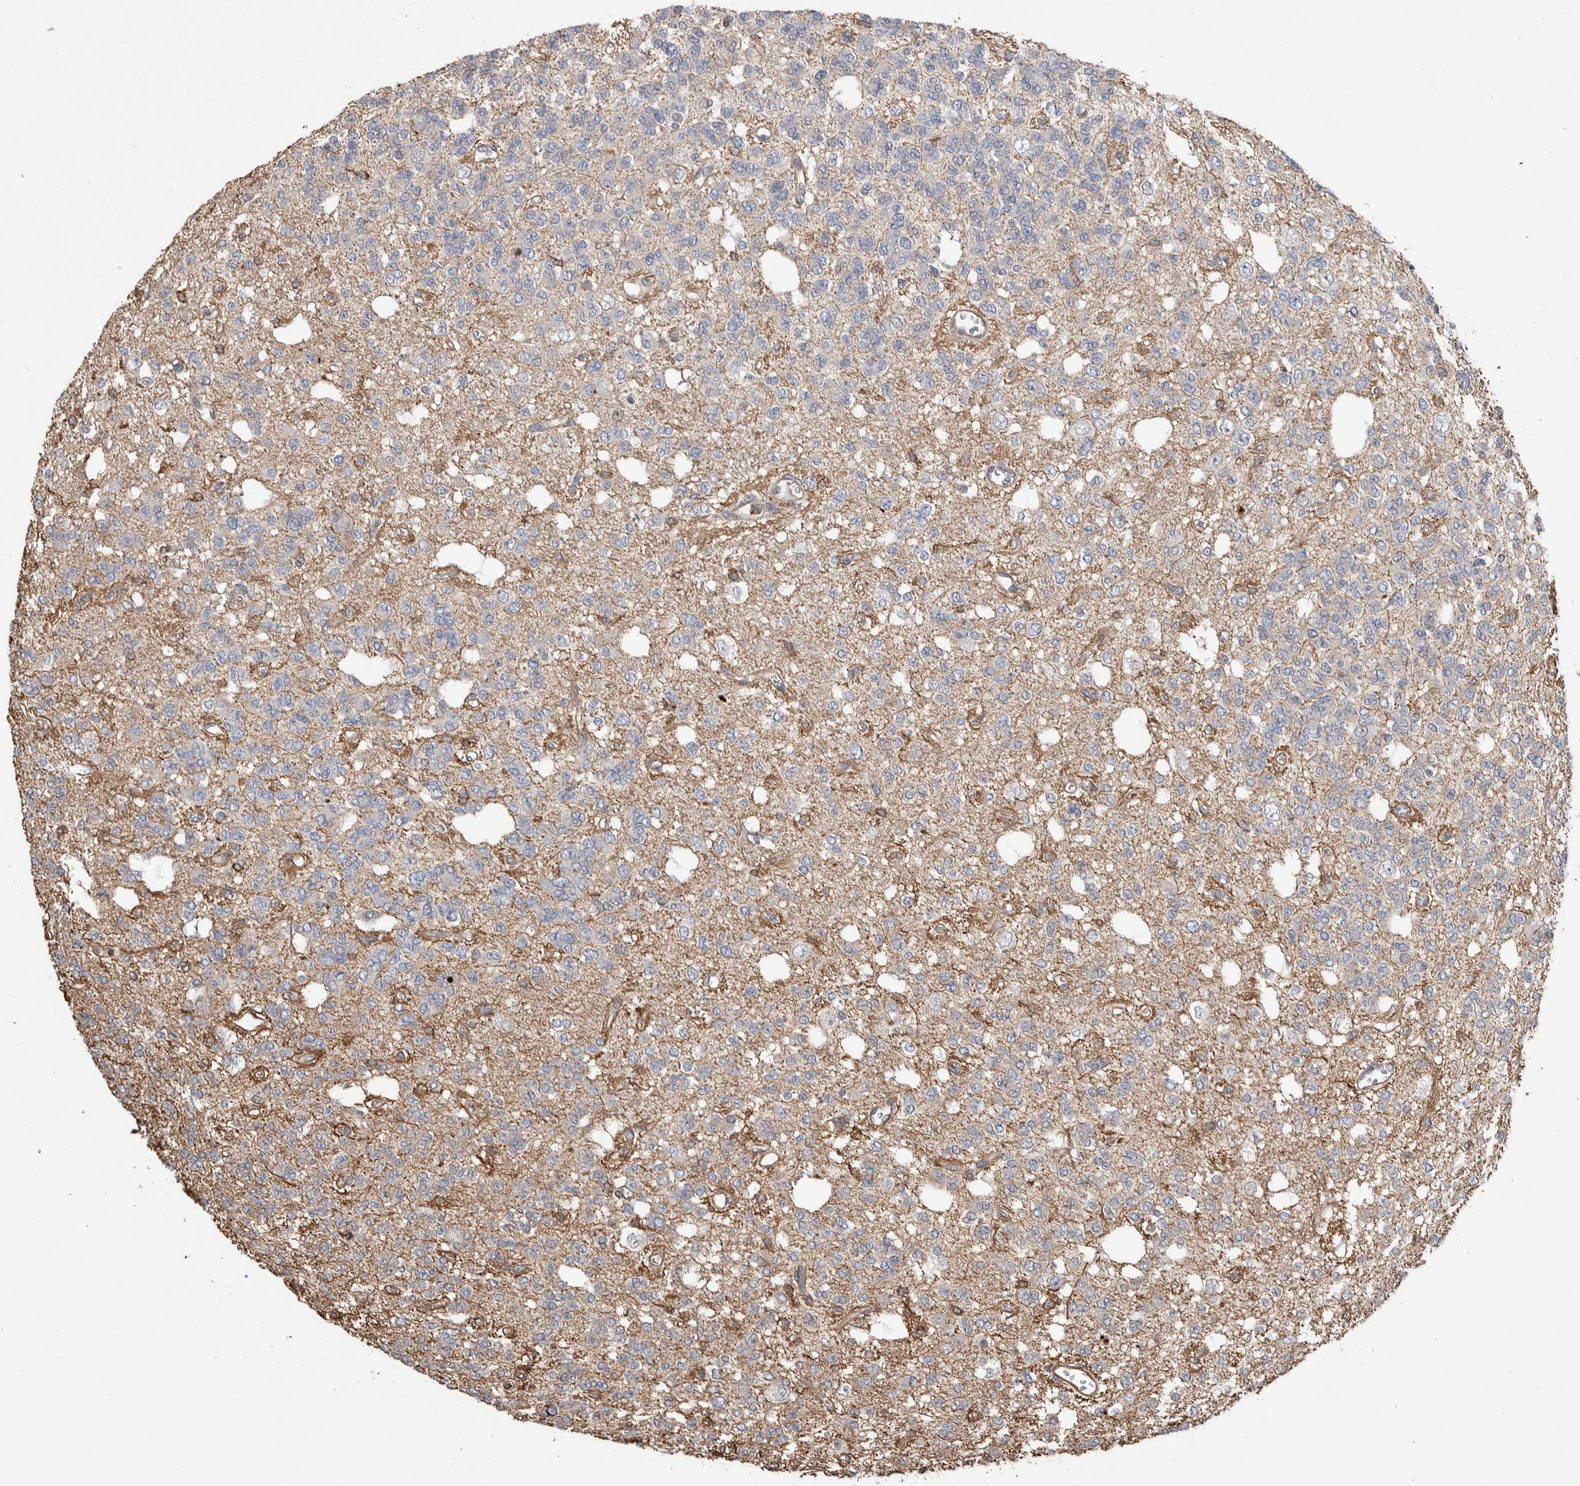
{"staining": {"intensity": "negative", "quantity": "none", "location": "none"}, "tissue": "glioma", "cell_type": "Tumor cells", "image_type": "cancer", "snomed": [{"axis": "morphology", "description": "Glioma, malignant, Low grade"}, {"axis": "topography", "description": "Brain"}], "caption": "This photomicrograph is of malignant glioma (low-grade) stained with immunohistochemistry (IHC) to label a protein in brown with the nuclei are counter-stained blue. There is no expression in tumor cells.", "gene": "ENPP2", "patient": {"sex": "male", "age": 38}}